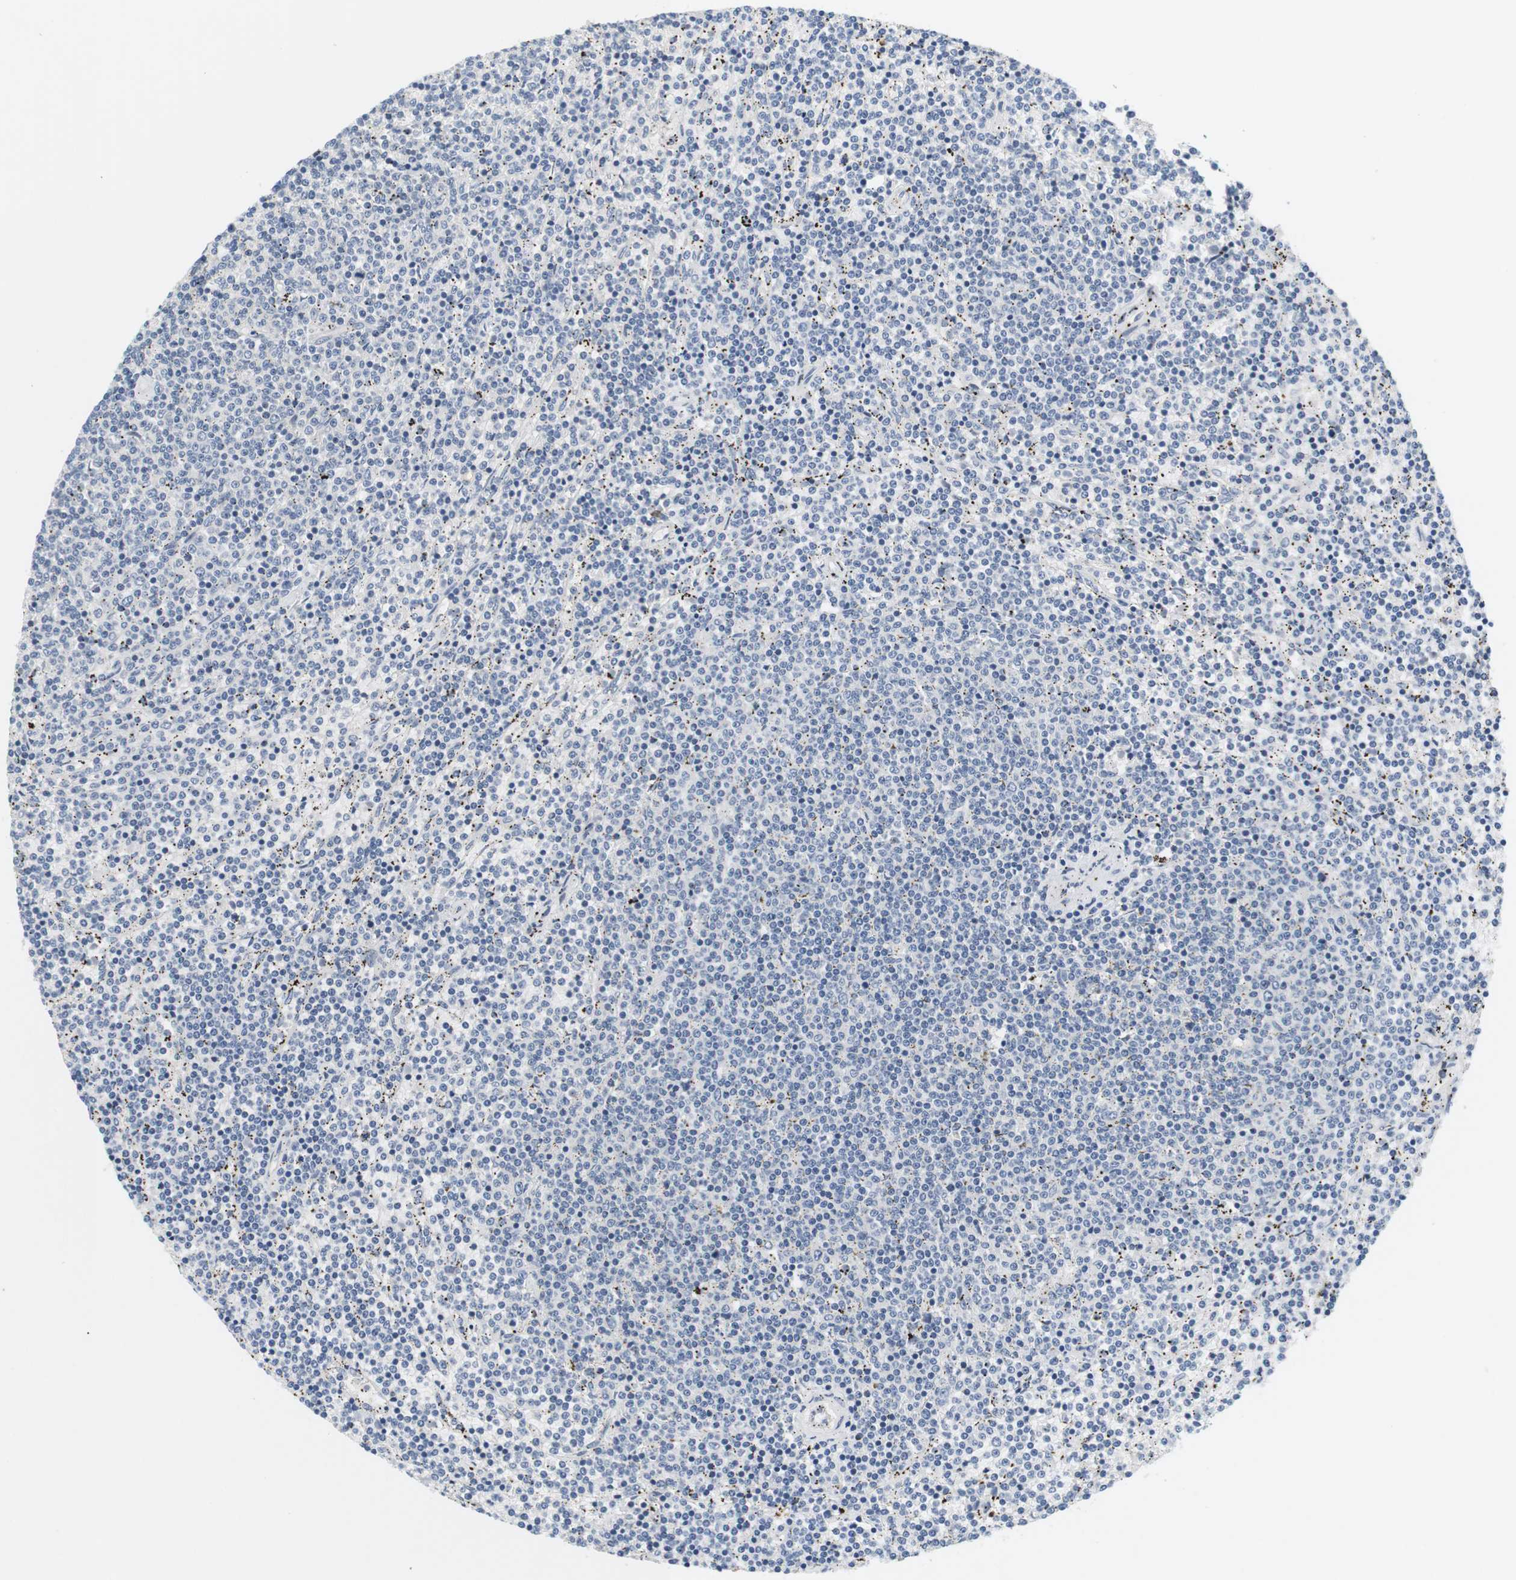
{"staining": {"intensity": "negative", "quantity": "none", "location": "none"}, "tissue": "lymphoma", "cell_type": "Tumor cells", "image_type": "cancer", "snomed": [{"axis": "morphology", "description": "Malignant lymphoma, non-Hodgkin's type, Low grade"}, {"axis": "topography", "description": "Spleen"}], "caption": "Tumor cells are negative for brown protein staining in lymphoma. (DAB IHC, high magnification).", "gene": "EVA1C", "patient": {"sex": "female", "age": 50}}